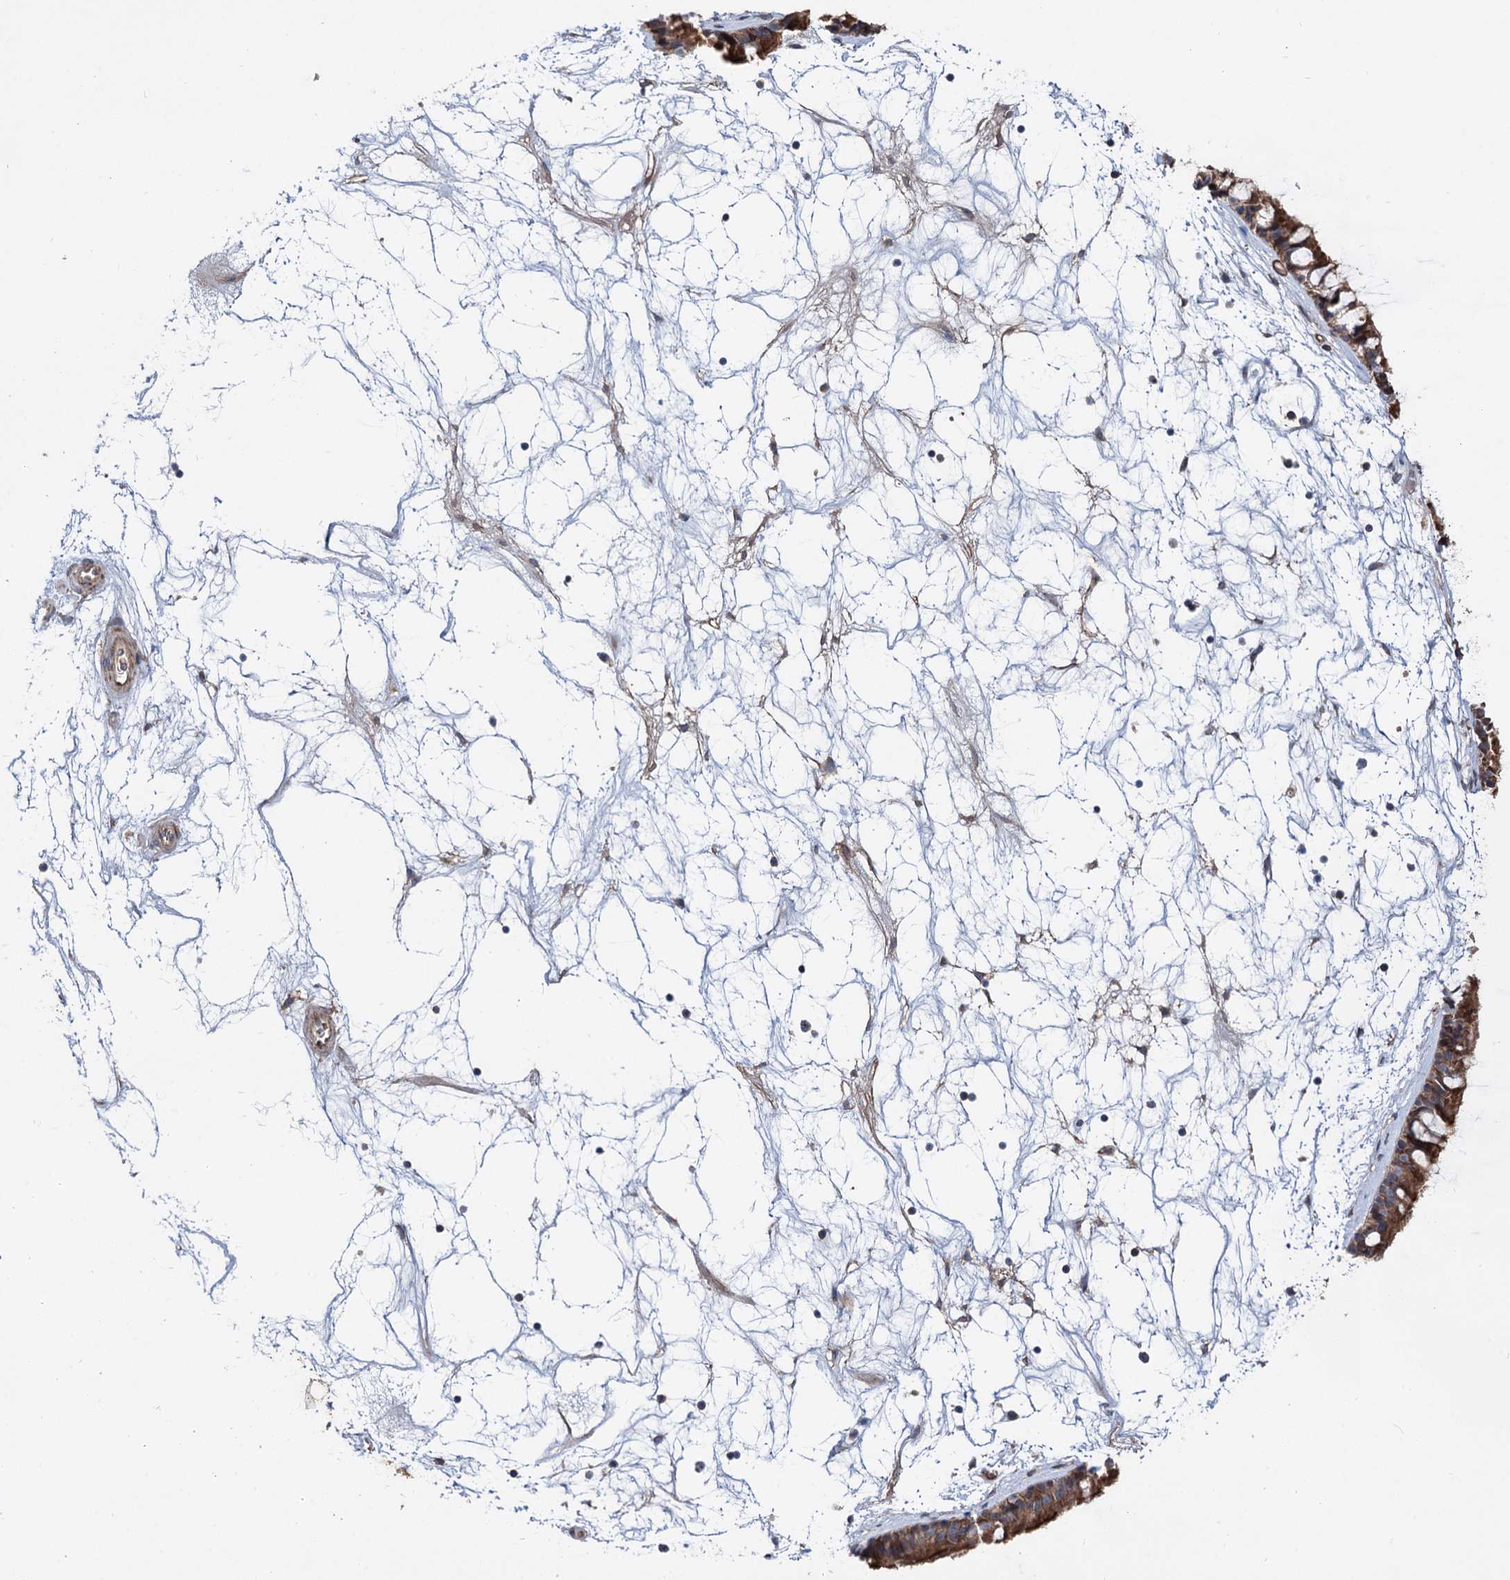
{"staining": {"intensity": "strong", "quantity": ">75%", "location": "cytoplasmic/membranous"}, "tissue": "nasopharynx", "cell_type": "Respiratory epithelial cells", "image_type": "normal", "snomed": [{"axis": "morphology", "description": "Normal tissue, NOS"}, {"axis": "topography", "description": "Nasopharynx"}], "caption": "Nasopharynx stained with a brown dye shows strong cytoplasmic/membranous positive positivity in about >75% of respiratory epithelial cells.", "gene": "PTDSS2", "patient": {"sex": "male", "age": 64}}